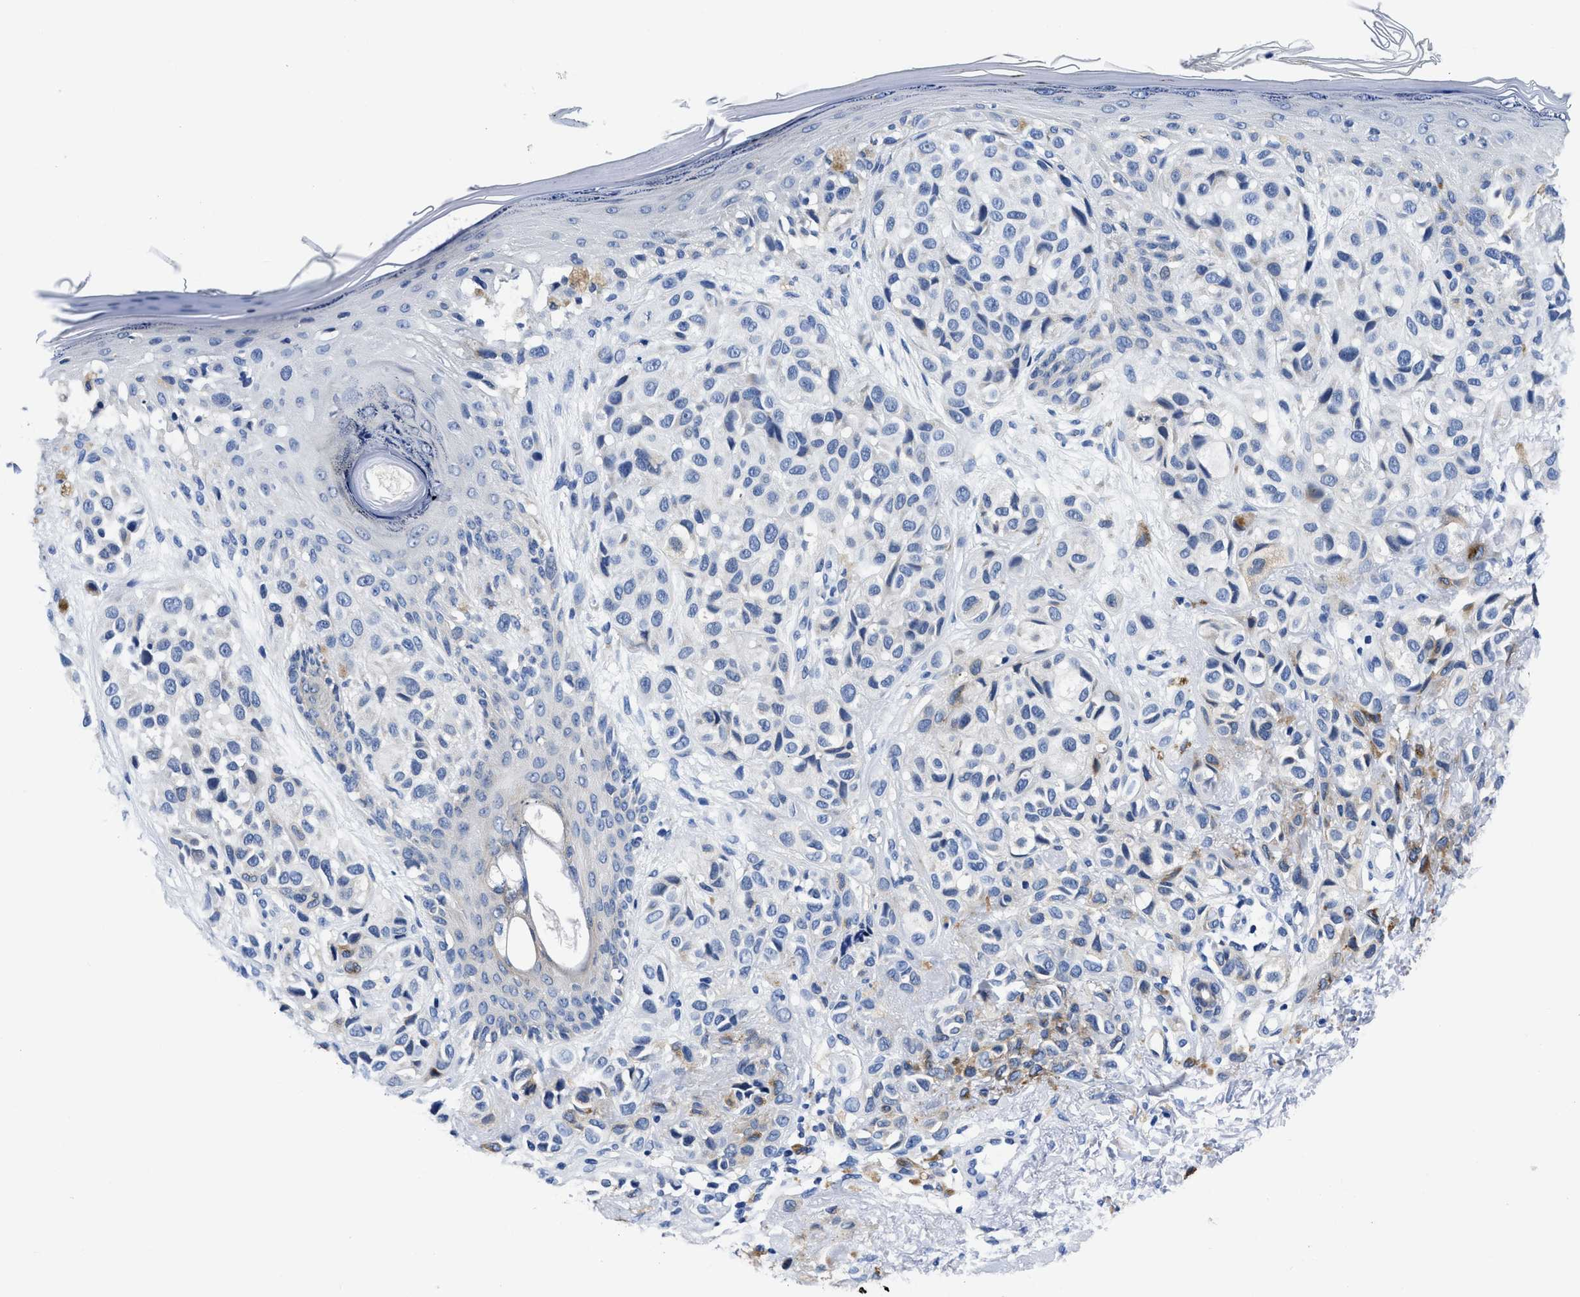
{"staining": {"intensity": "weak", "quantity": "<25%", "location": "cytoplasmic/membranous"}, "tissue": "melanoma", "cell_type": "Tumor cells", "image_type": "cancer", "snomed": [{"axis": "morphology", "description": "Malignant melanoma, NOS"}, {"axis": "topography", "description": "Skin"}], "caption": "Tumor cells are negative for brown protein staining in melanoma.", "gene": "SLC35F1", "patient": {"sex": "female", "age": 58}}